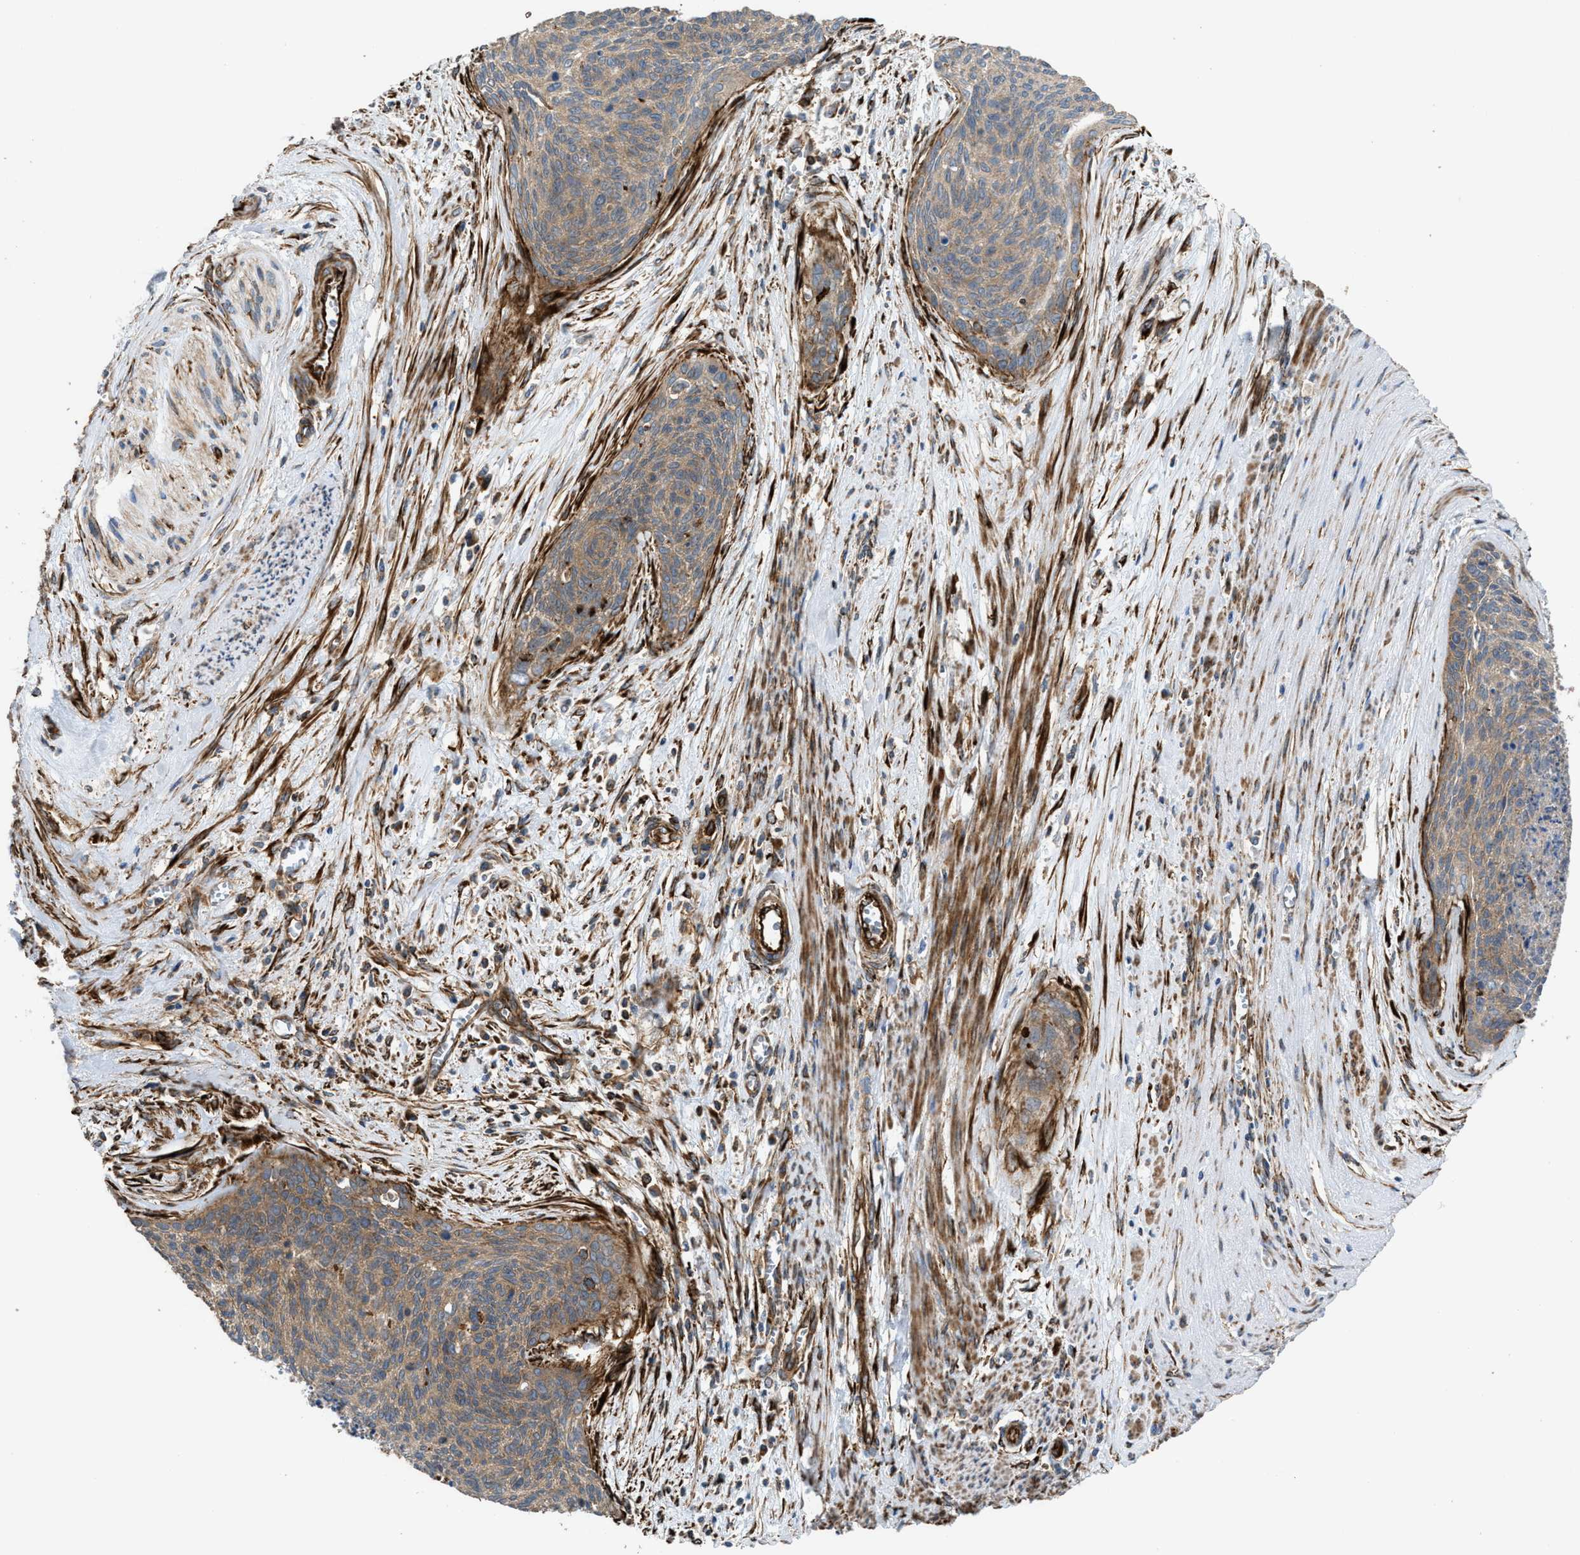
{"staining": {"intensity": "weak", "quantity": "25%-75%", "location": "cytoplasmic/membranous"}, "tissue": "cervical cancer", "cell_type": "Tumor cells", "image_type": "cancer", "snomed": [{"axis": "morphology", "description": "Squamous cell carcinoma, NOS"}, {"axis": "topography", "description": "Cervix"}], "caption": "Cervical cancer stained with immunohistochemistry shows weak cytoplasmic/membranous expression in about 25%-75% of tumor cells.", "gene": "EGLN1", "patient": {"sex": "female", "age": 55}}